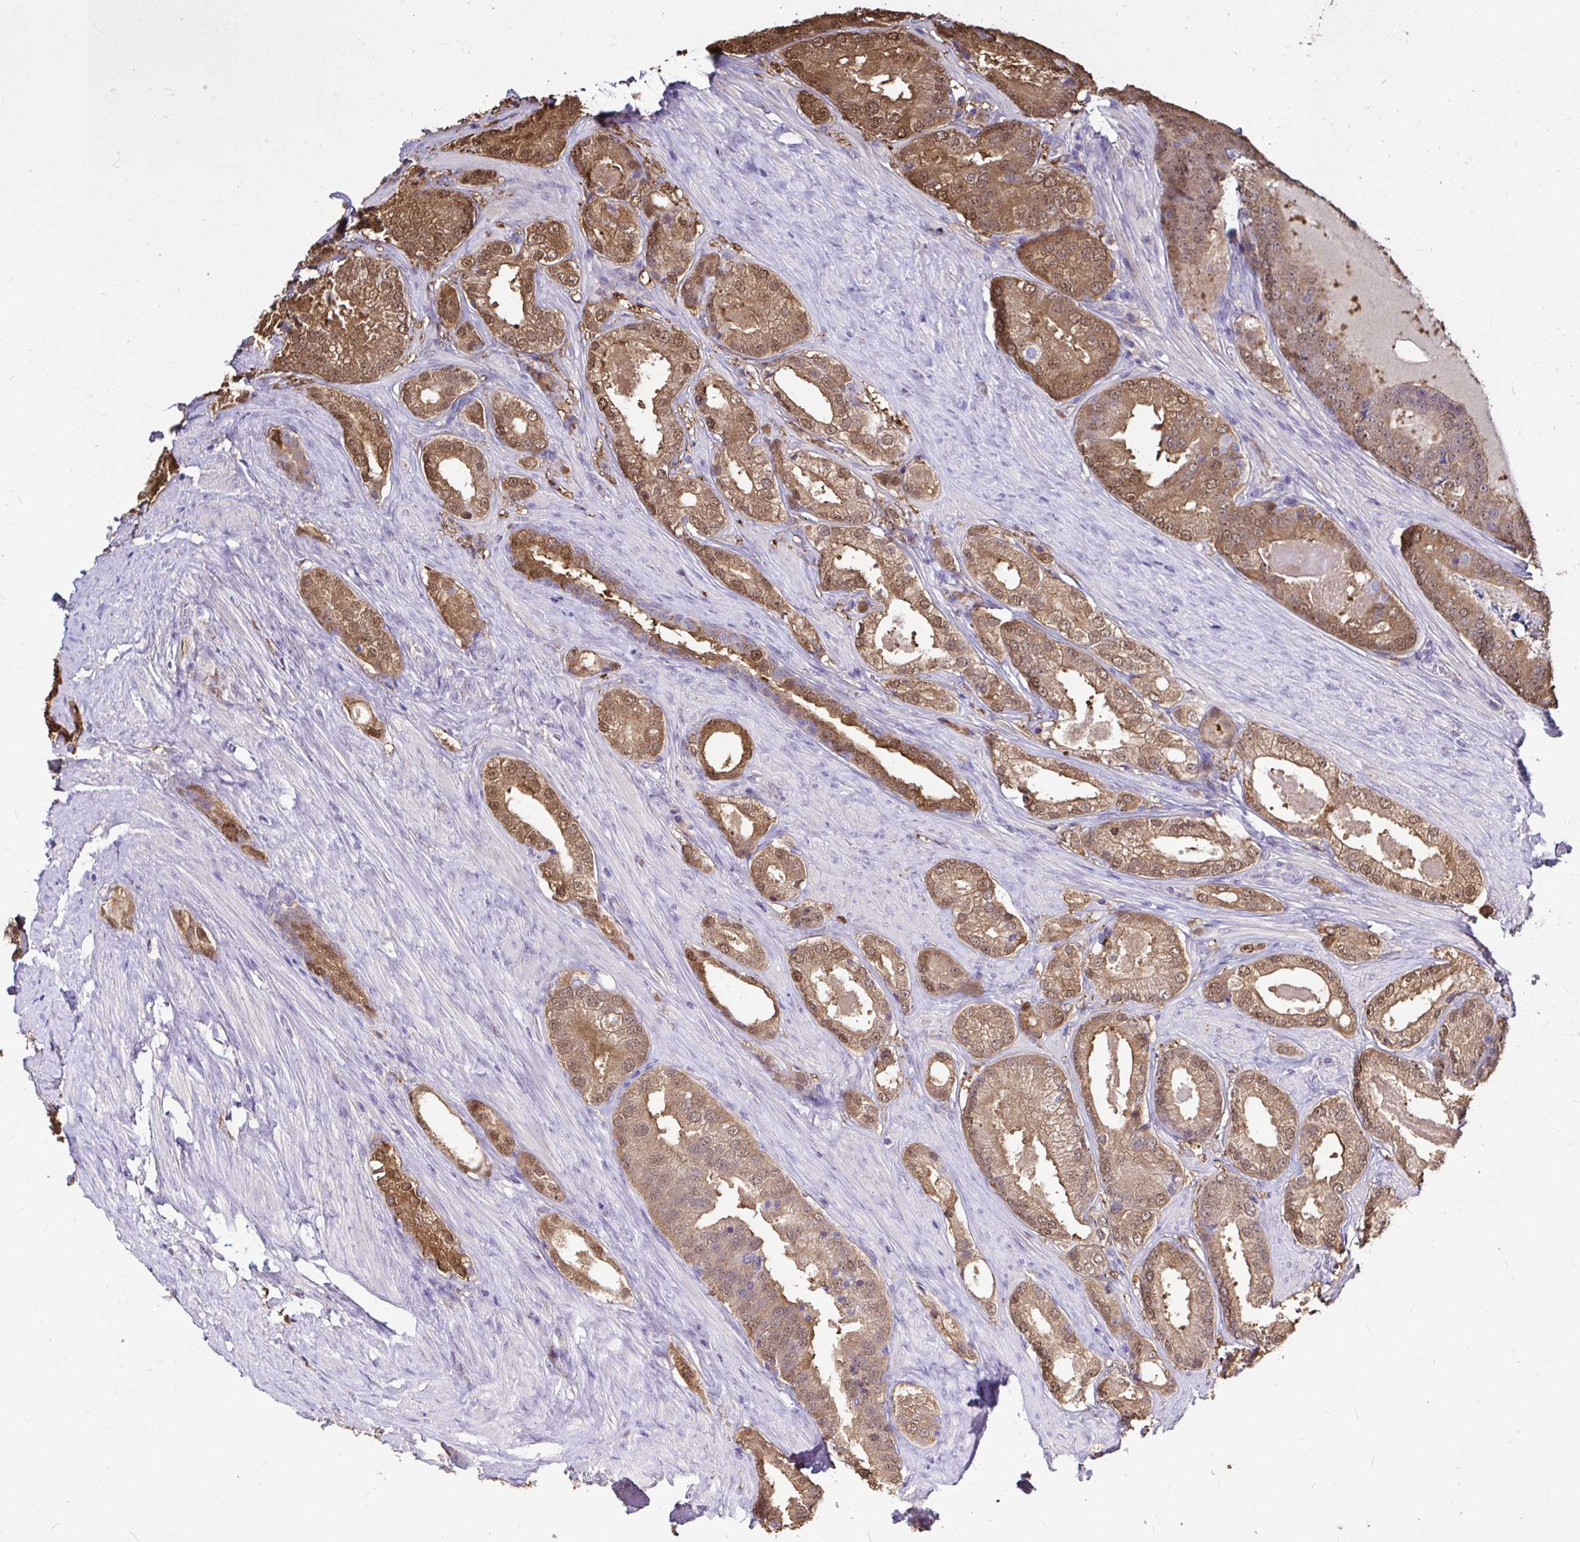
{"staining": {"intensity": "moderate", "quantity": ">75%", "location": "cytoplasmic/membranous,nuclear"}, "tissue": "prostate cancer", "cell_type": "Tumor cells", "image_type": "cancer", "snomed": [{"axis": "morphology", "description": "Adenocarcinoma, NOS"}, {"axis": "morphology", "description": "Adenocarcinoma, Low grade"}, {"axis": "topography", "description": "Prostate"}], "caption": "Immunohistochemical staining of prostate cancer (low-grade adenocarcinoma) exhibits medium levels of moderate cytoplasmic/membranous and nuclear expression in about >75% of tumor cells.", "gene": "IDH1", "patient": {"sex": "male", "age": 68}}